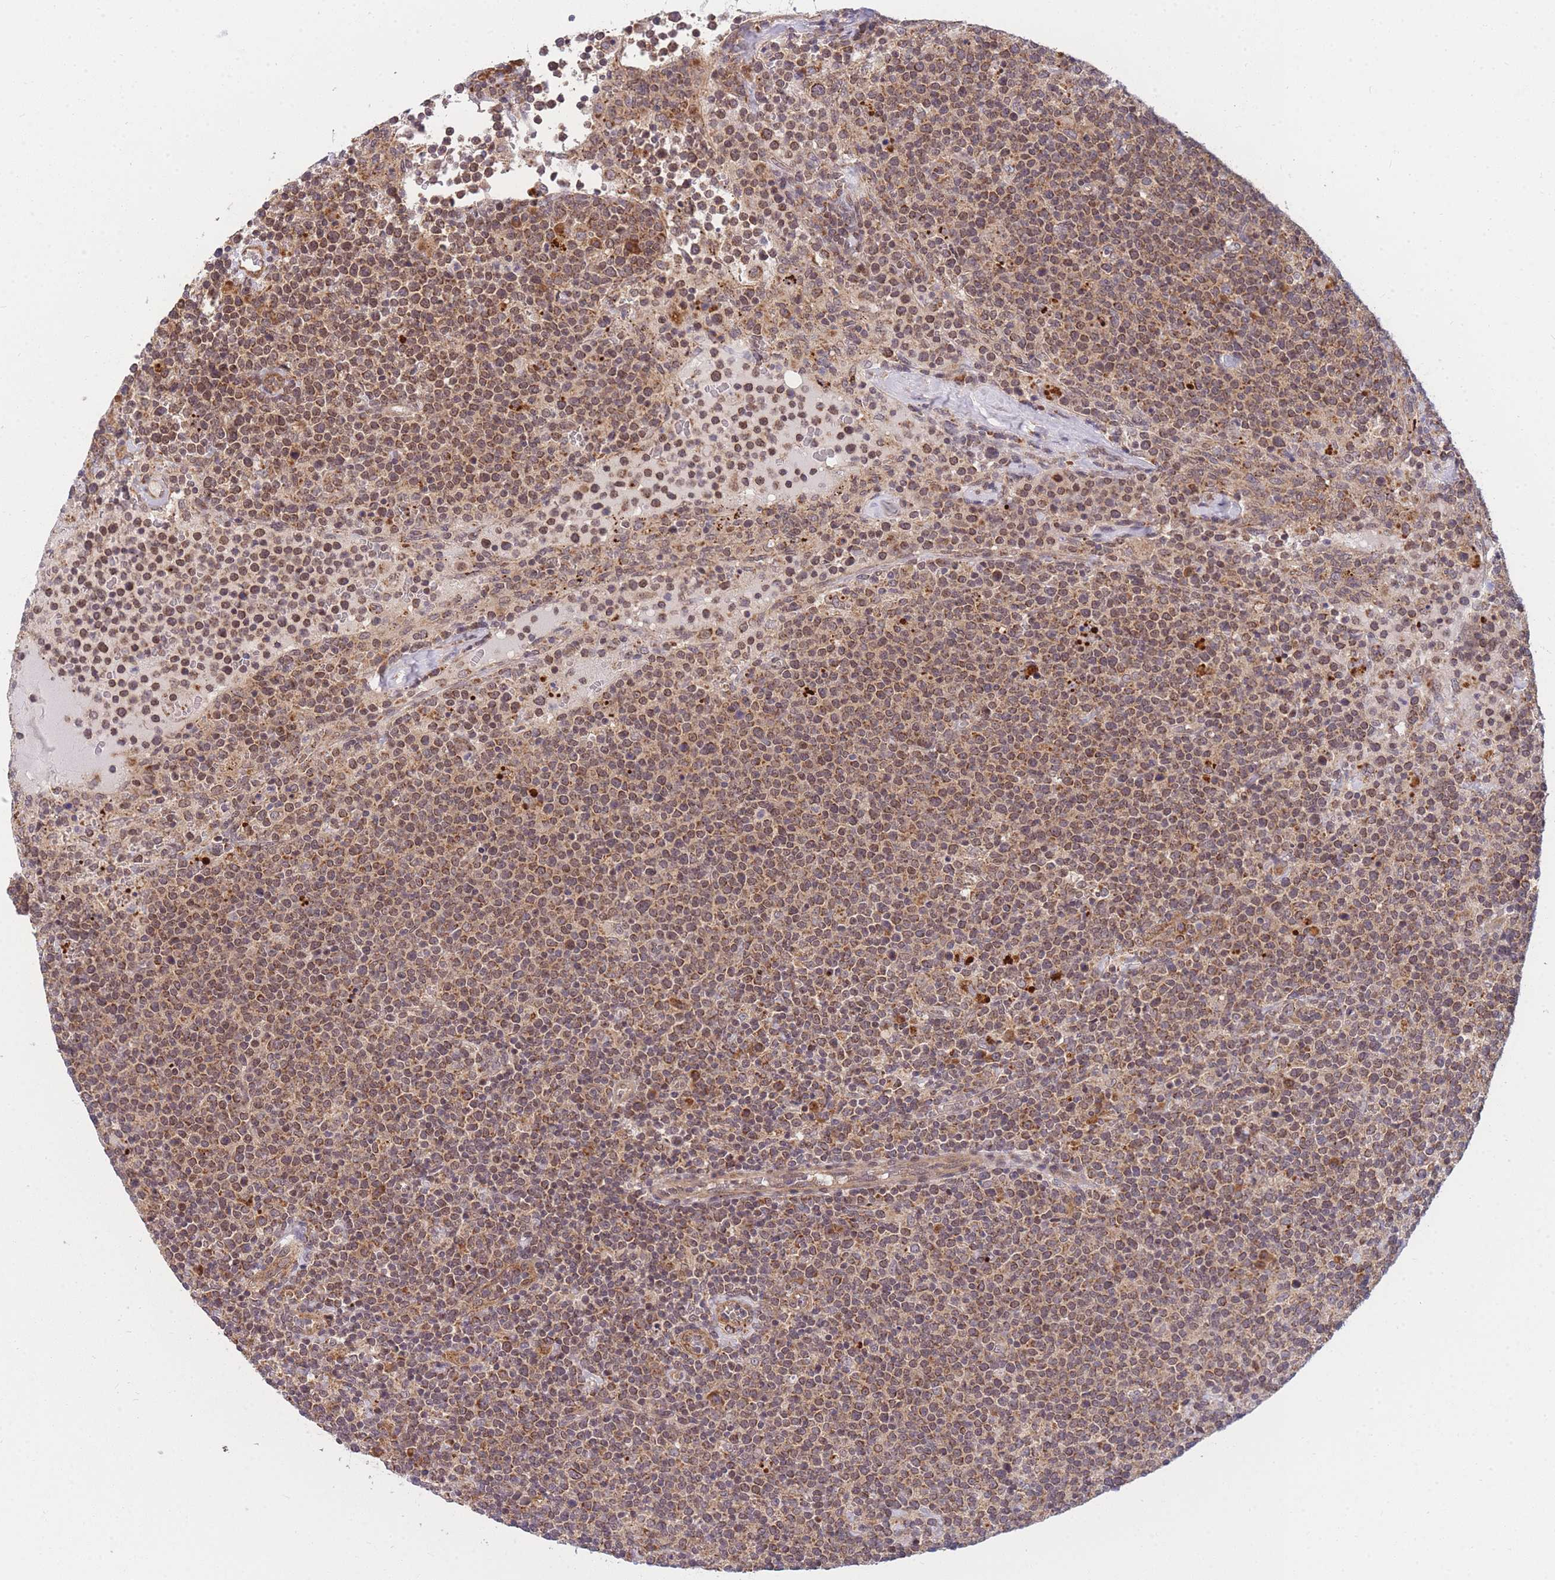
{"staining": {"intensity": "moderate", "quantity": ">75%", "location": "cytoplasmic/membranous"}, "tissue": "lymphoma", "cell_type": "Tumor cells", "image_type": "cancer", "snomed": [{"axis": "morphology", "description": "Malignant lymphoma, non-Hodgkin's type, High grade"}, {"axis": "topography", "description": "Lymph node"}], "caption": "There is medium levels of moderate cytoplasmic/membranous positivity in tumor cells of malignant lymphoma, non-Hodgkin's type (high-grade), as demonstrated by immunohistochemical staining (brown color).", "gene": "MRPL23", "patient": {"sex": "male", "age": 61}}